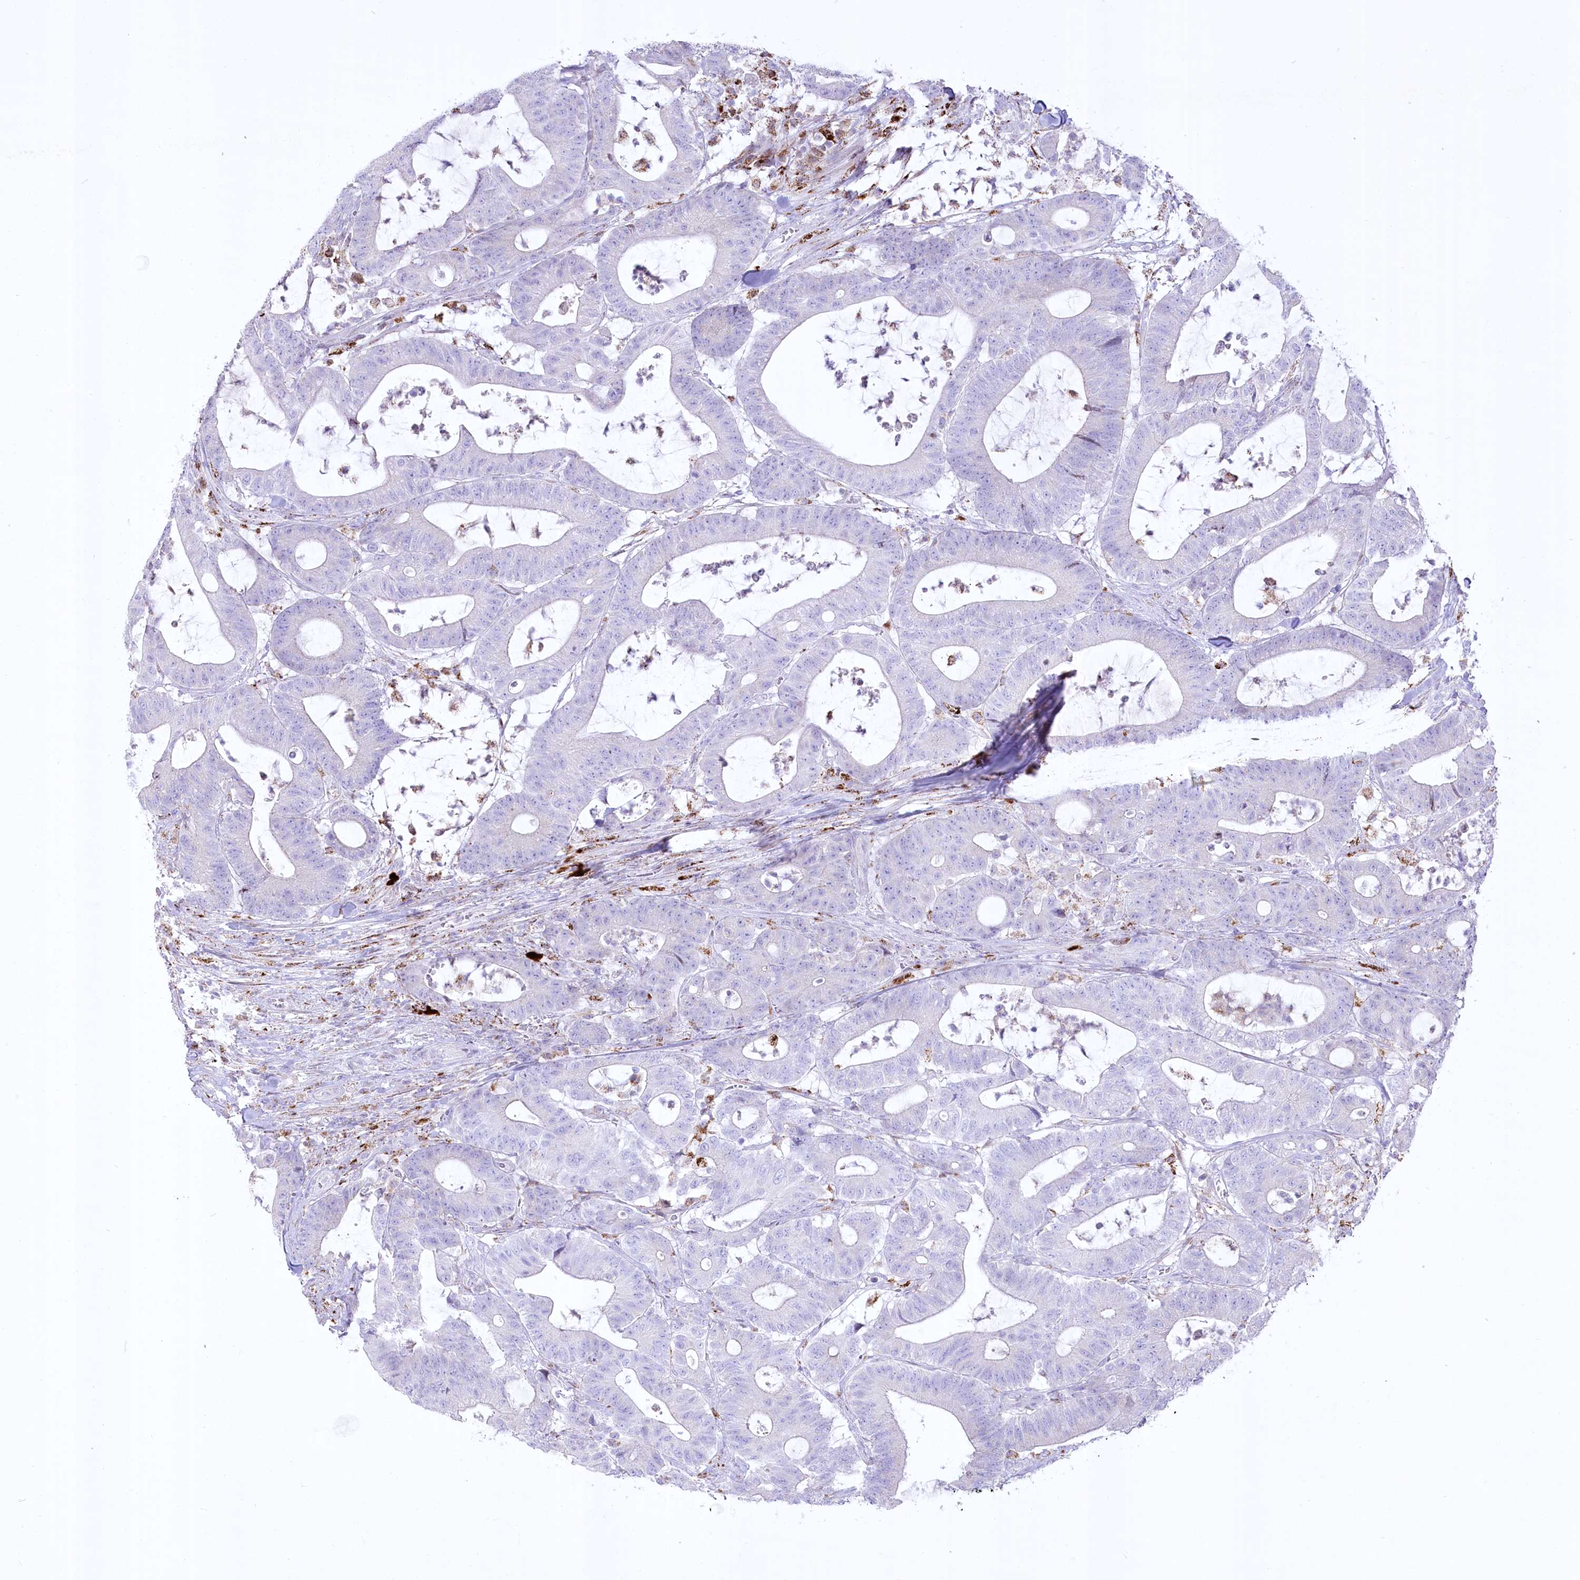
{"staining": {"intensity": "negative", "quantity": "none", "location": "none"}, "tissue": "colorectal cancer", "cell_type": "Tumor cells", "image_type": "cancer", "snomed": [{"axis": "morphology", "description": "Adenocarcinoma, NOS"}, {"axis": "topography", "description": "Colon"}], "caption": "DAB (3,3'-diaminobenzidine) immunohistochemical staining of human colorectal adenocarcinoma demonstrates no significant positivity in tumor cells. (Brightfield microscopy of DAB (3,3'-diaminobenzidine) immunohistochemistry at high magnification).", "gene": "CEP164", "patient": {"sex": "female", "age": 84}}